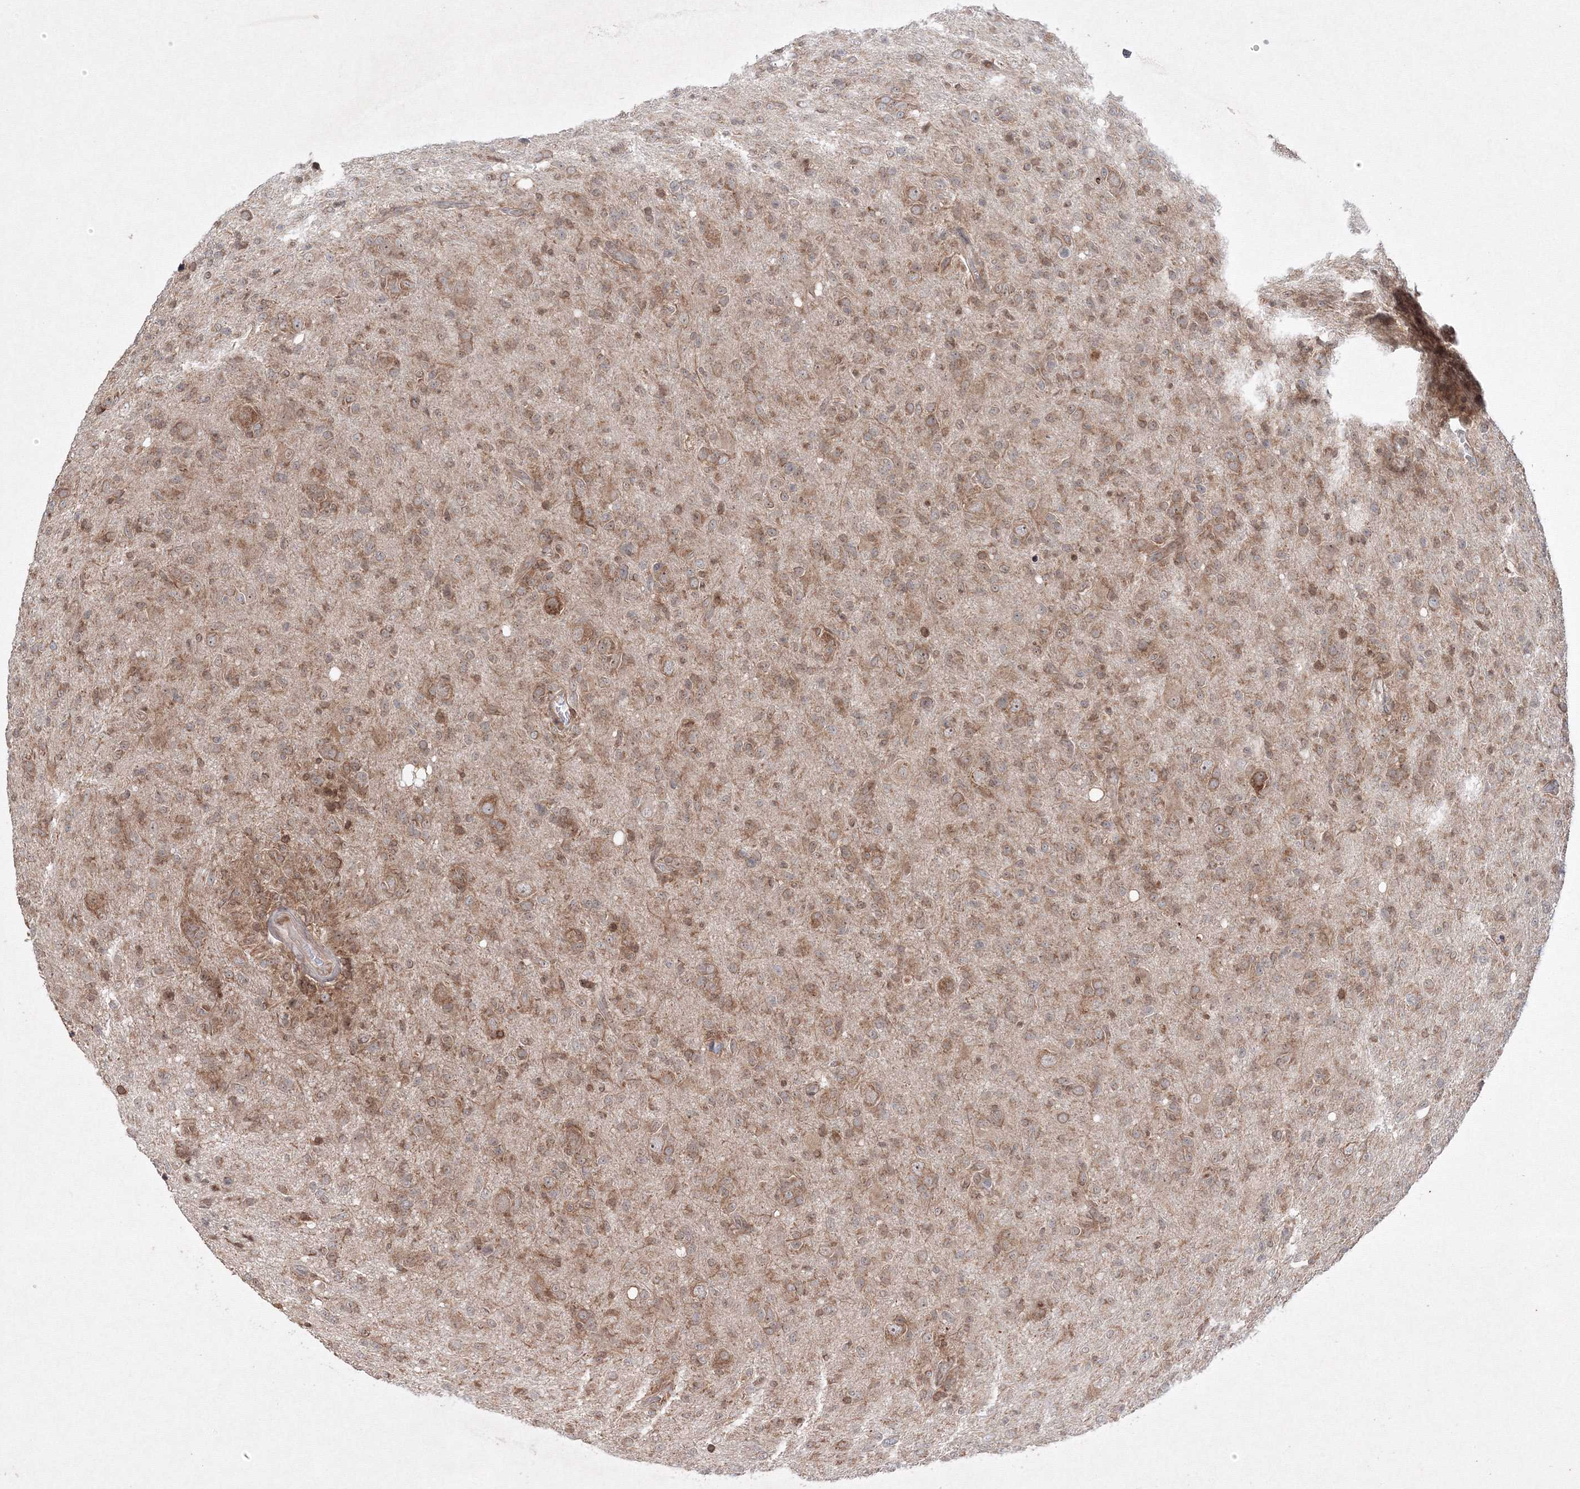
{"staining": {"intensity": "moderate", "quantity": ">75%", "location": "cytoplasmic/membranous"}, "tissue": "glioma", "cell_type": "Tumor cells", "image_type": "cancer", "snomed": [{"axis": "morphology", "description": "Glioma, malignant, High grade"}, {"axis": "topography", "description": "Brain"}], "caption": "A medium amount of moderate cytoplasmic/membranous expression is appreciated in approximately >75% of tumor cells in high-grade glioma (malignant) tissue.", "gene": "MKRN2", "patient": {"sex": "female", "age": 57}}